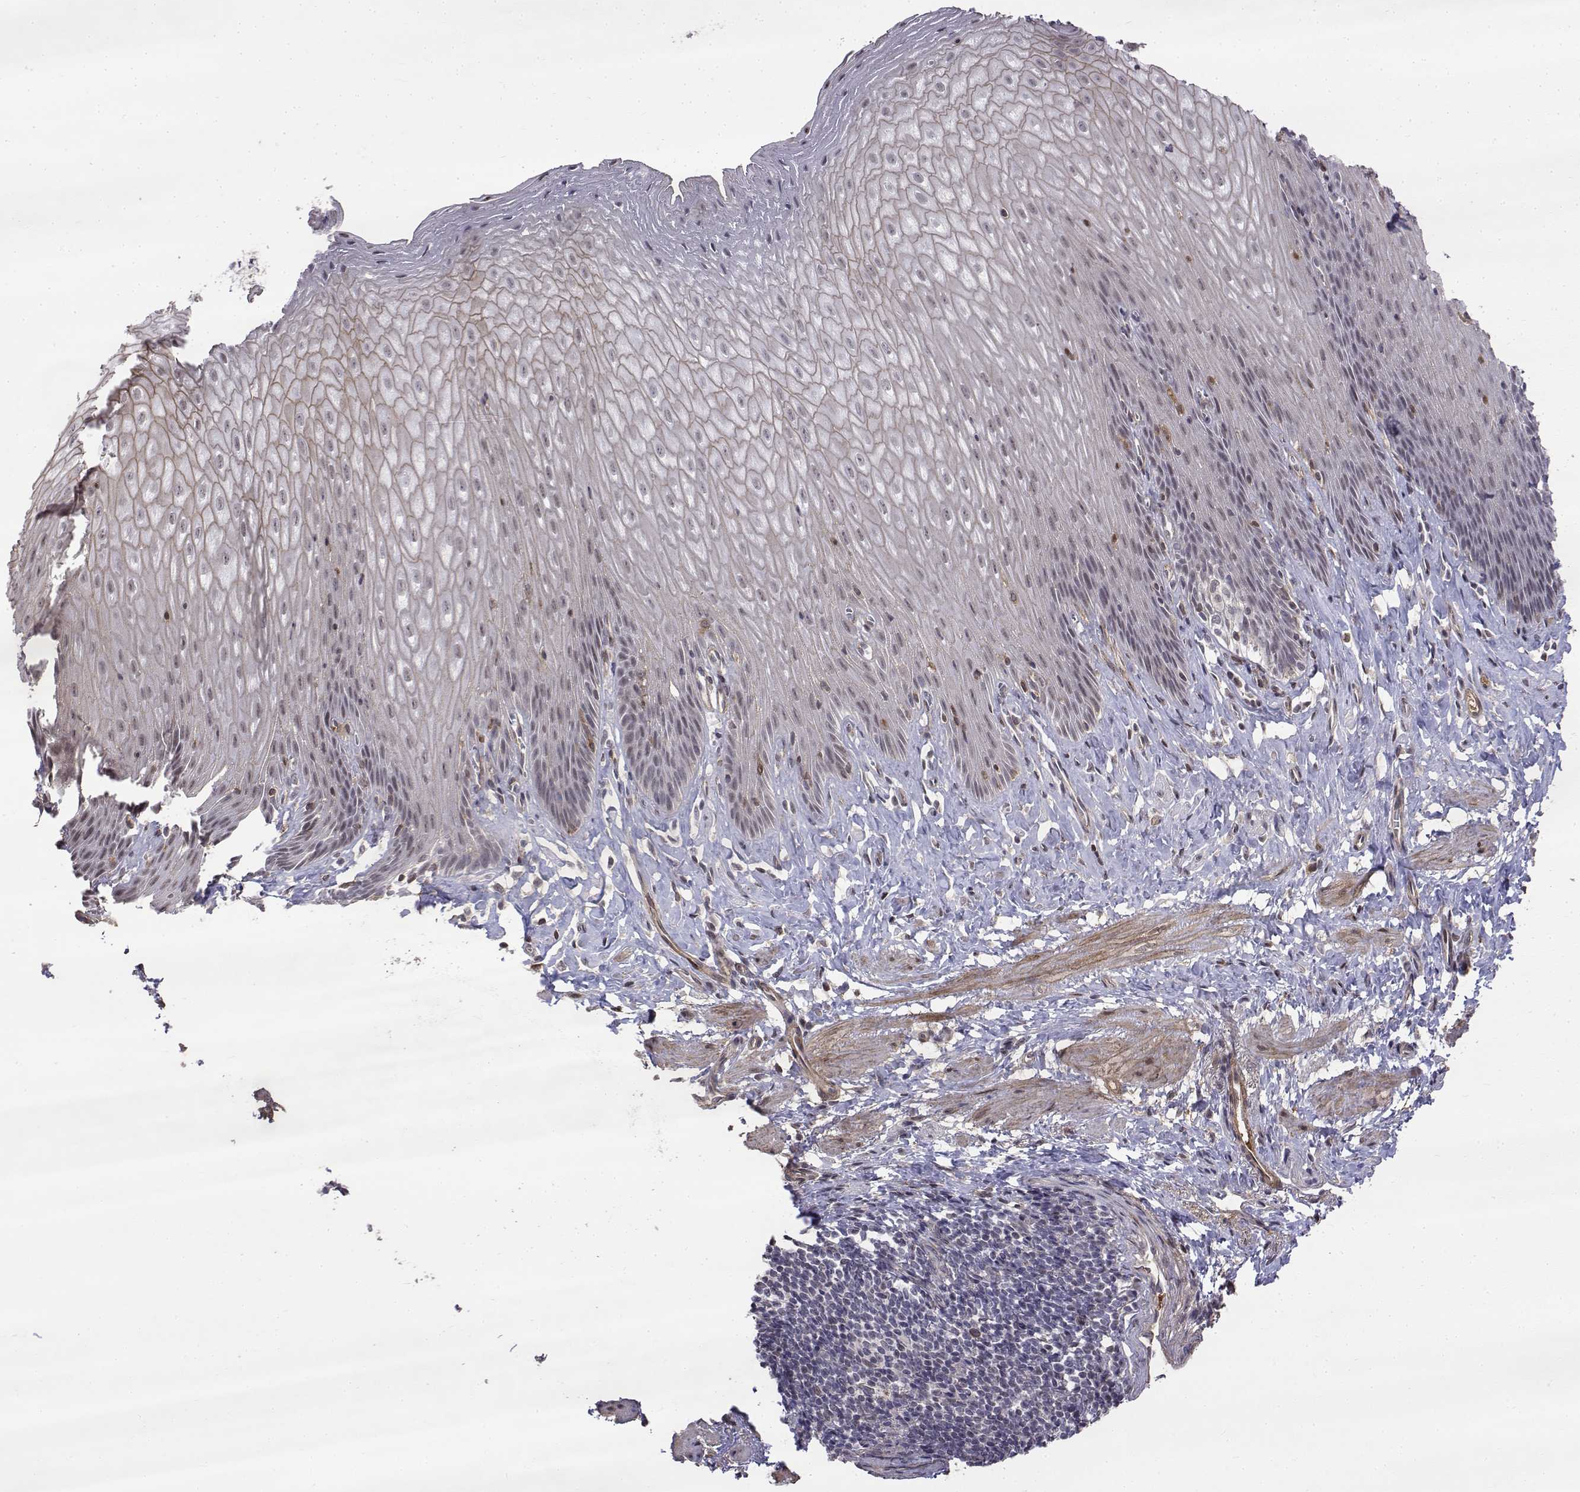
{"staining": {"intensity": "moderate", "quantity": "25%-75%", "location": "nuclear"}, "tissue": "esophagus", "cell_type": "Squamous epithelial cells", "image_type": "normal", "snomed": [{"axis": "morphology", "description": "Normal tissue, NOS"}, {"axis": "topography", "description": "Esophagus"}], "caption": "Moderate nuclear expression for a protein is seen in approximately 25%-75% of squamous epithelial cells of unremarkable esophagus using immunohistochemistry.", "gene": "ITGA7", "patient": {"sex": "female", "age": 61}}